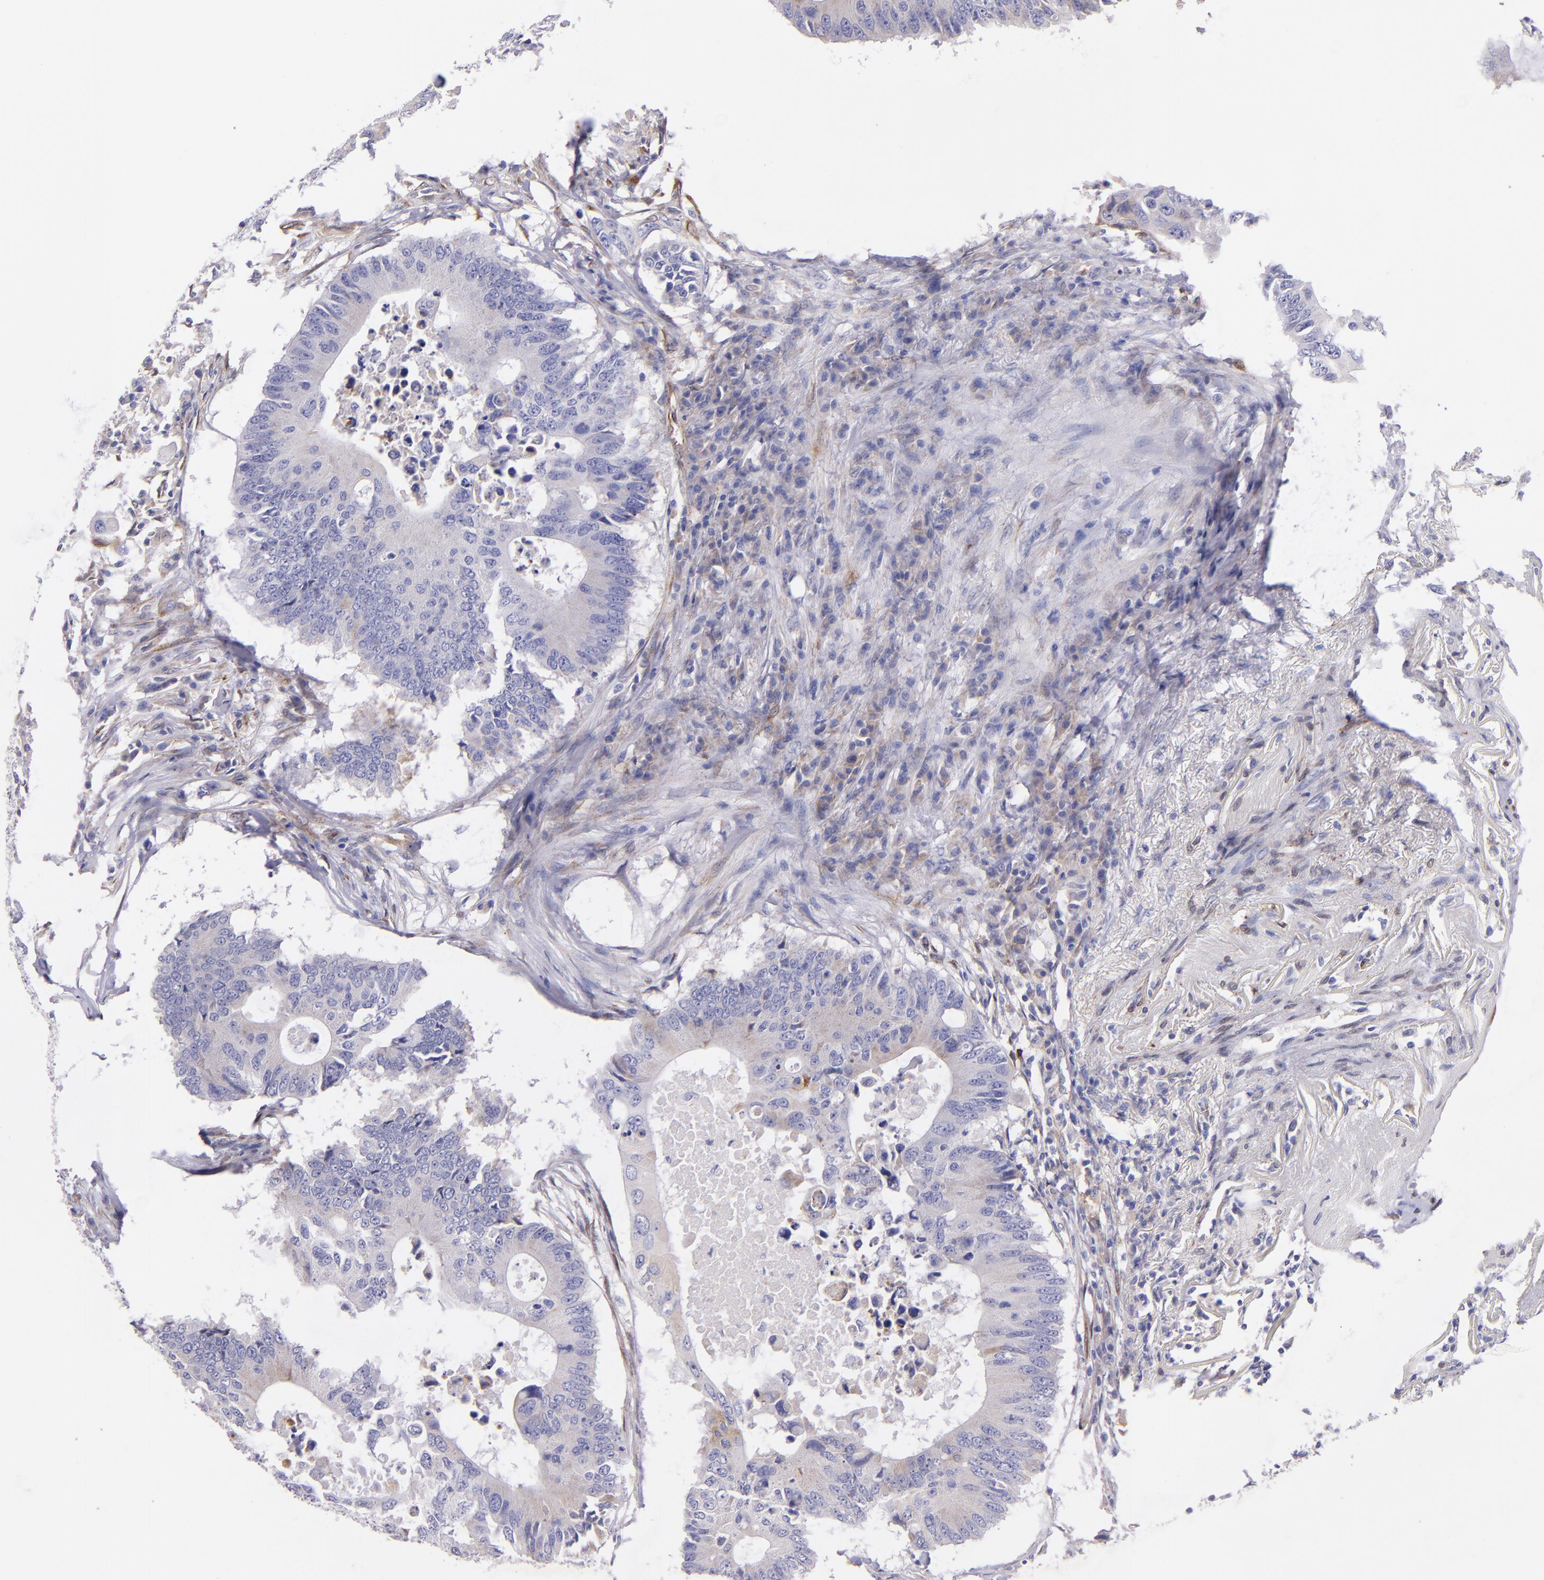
{"staining": {"intensity": "weak", "quantity": "<25%", "location": "cytoplasmic/membranous"}, "tissue": "colorectal cancer", "cell_type": "Tumor cells", "image_type": "cancer", "snomed": [{"axis": "morphology", "description": "Adenocarcinoma, NOS"}, {"axis": "topography", "description": "Colon"}], "caption": "There is no significant positivity in tumor cells of colorectal adenocarcinoma.", "gene": "RET", "patient": {"sex": "male", "age": 71}}